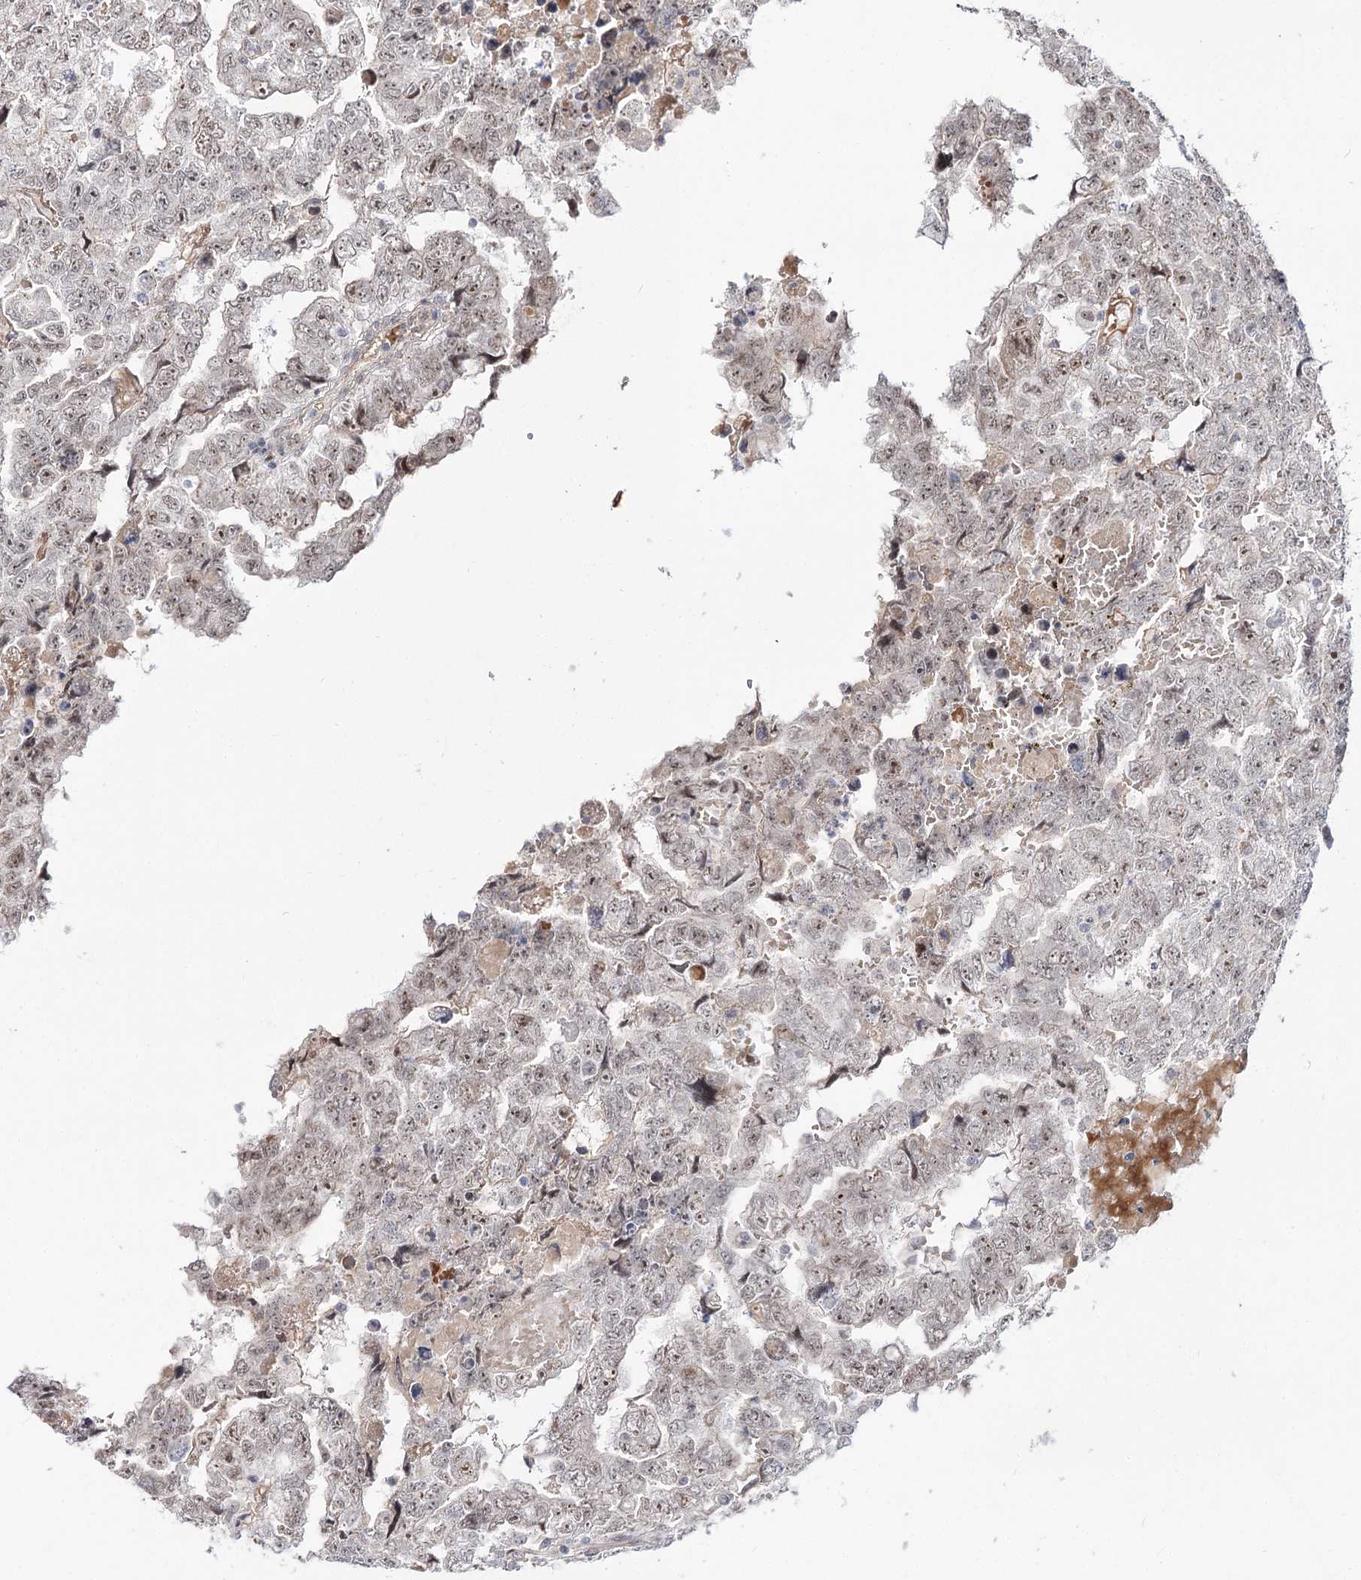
{"staining": {"intensity": "weak", "quantity": "25%-75%", "location": "nuclear"}, "tissue": "testis cancer", "cell_type": "Tumor cells", "image_type": "cancer", "snomed": [{"axis": "morphology", "description": "Carcinoma, Embryonal, NOS"}, {"axis": "topography", "description": "Testis"}], "caption": "About 25%-75% of tumor cells in testis embryonal carcinoma demonstrate weak nuclear protein staining as visualized by brown immunohistochemical staining.", "gene": "RRP9", "patient": {"sex": "male", "age": 36}}